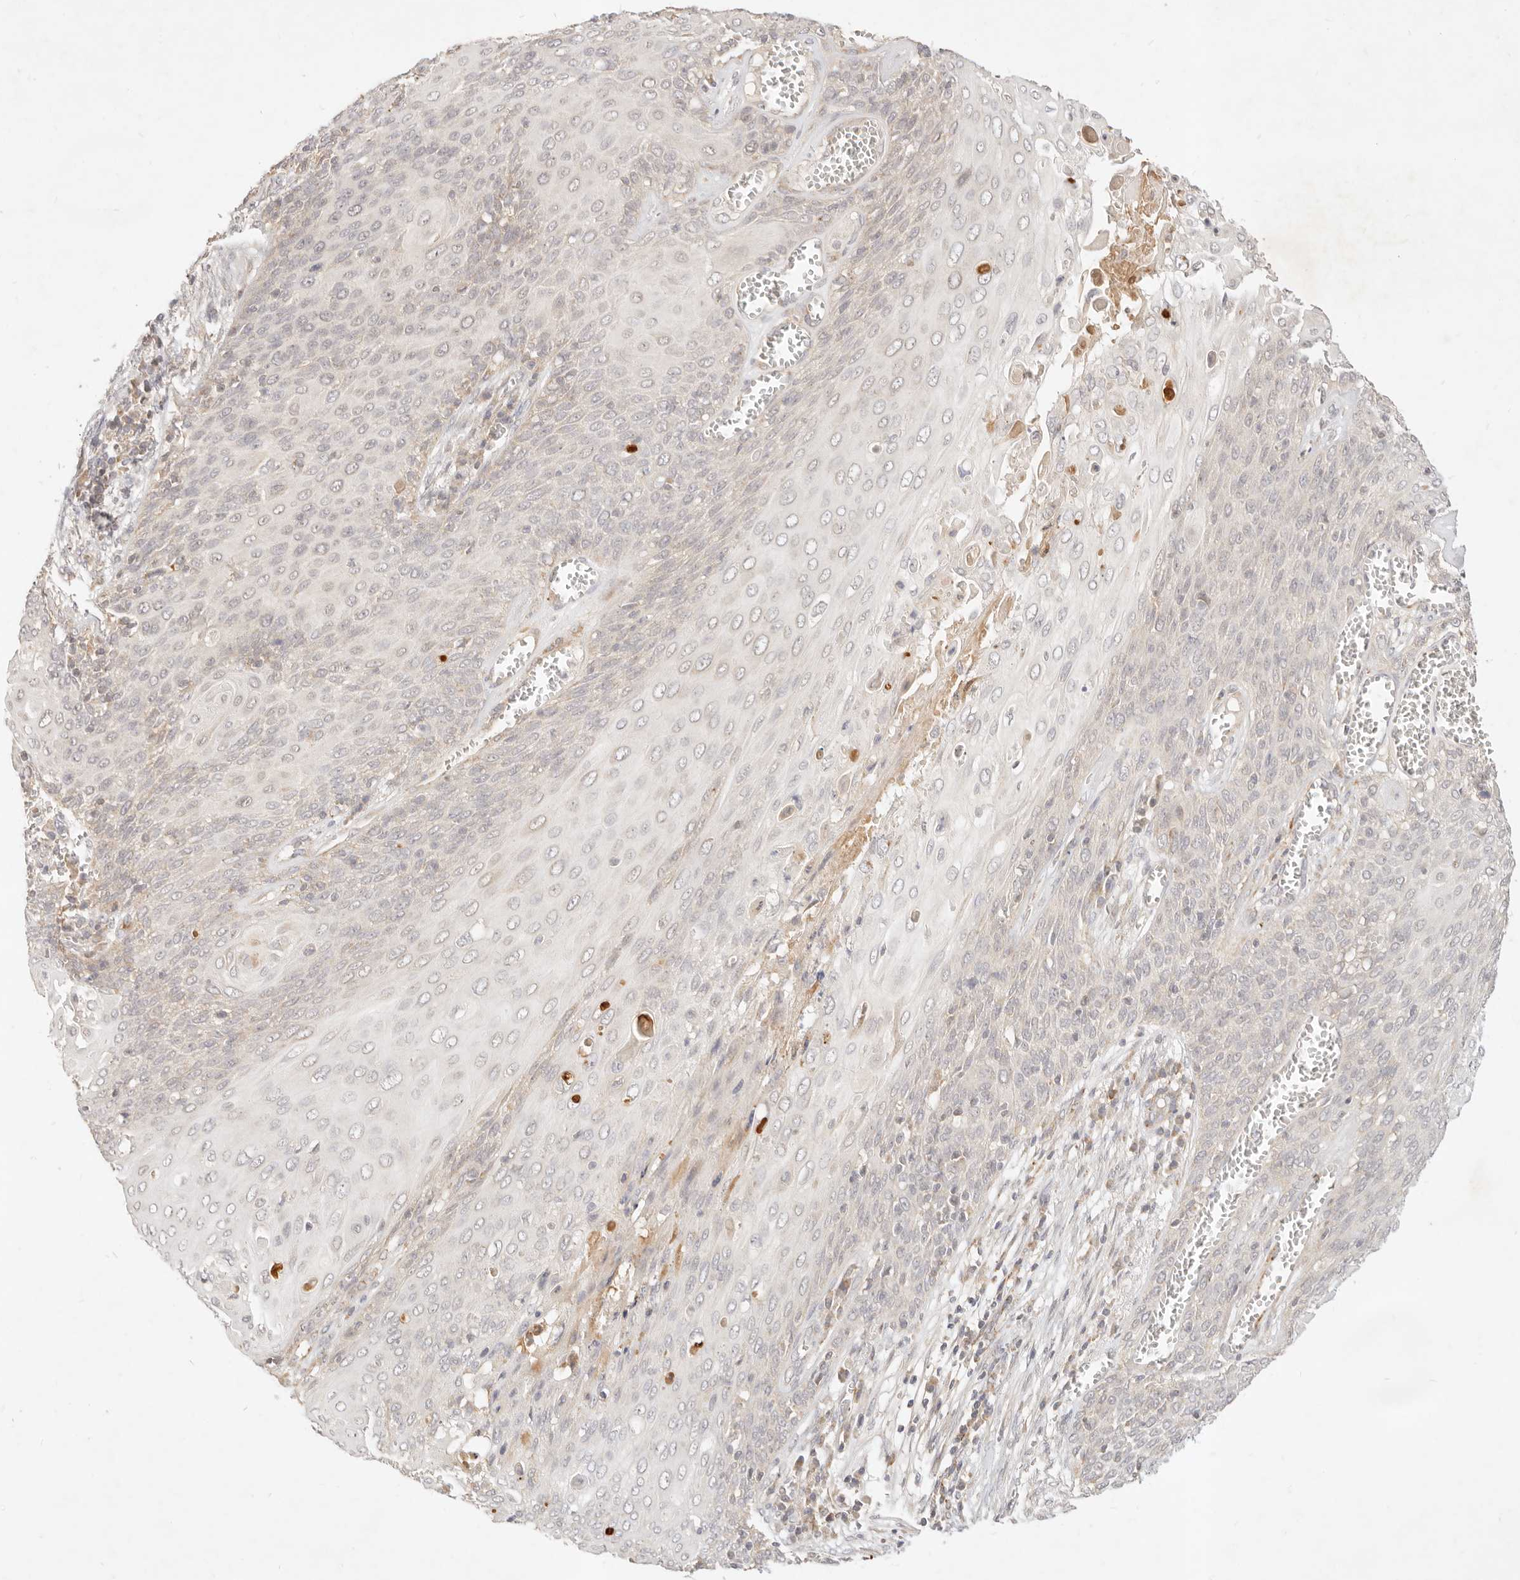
{"staining": {"intensity": "negative", "quantity": "none", "location": "none"}, "tissue": "cervical cancer", "cell_type": "Tumor cells", "image_type": "cancer", "snomed": [{"axis": "morphology", "description": "Squamous cell carcinoma, NOS"}, {"axis": "topography", "description": "Cervix"}], "caption": "Immunohistochemistry of squamous cell carcinoma (cervical) shows no positivity in tumor cells.", "gene": "RUBCNL", "patient": {"sex": "female", "age": 39}}